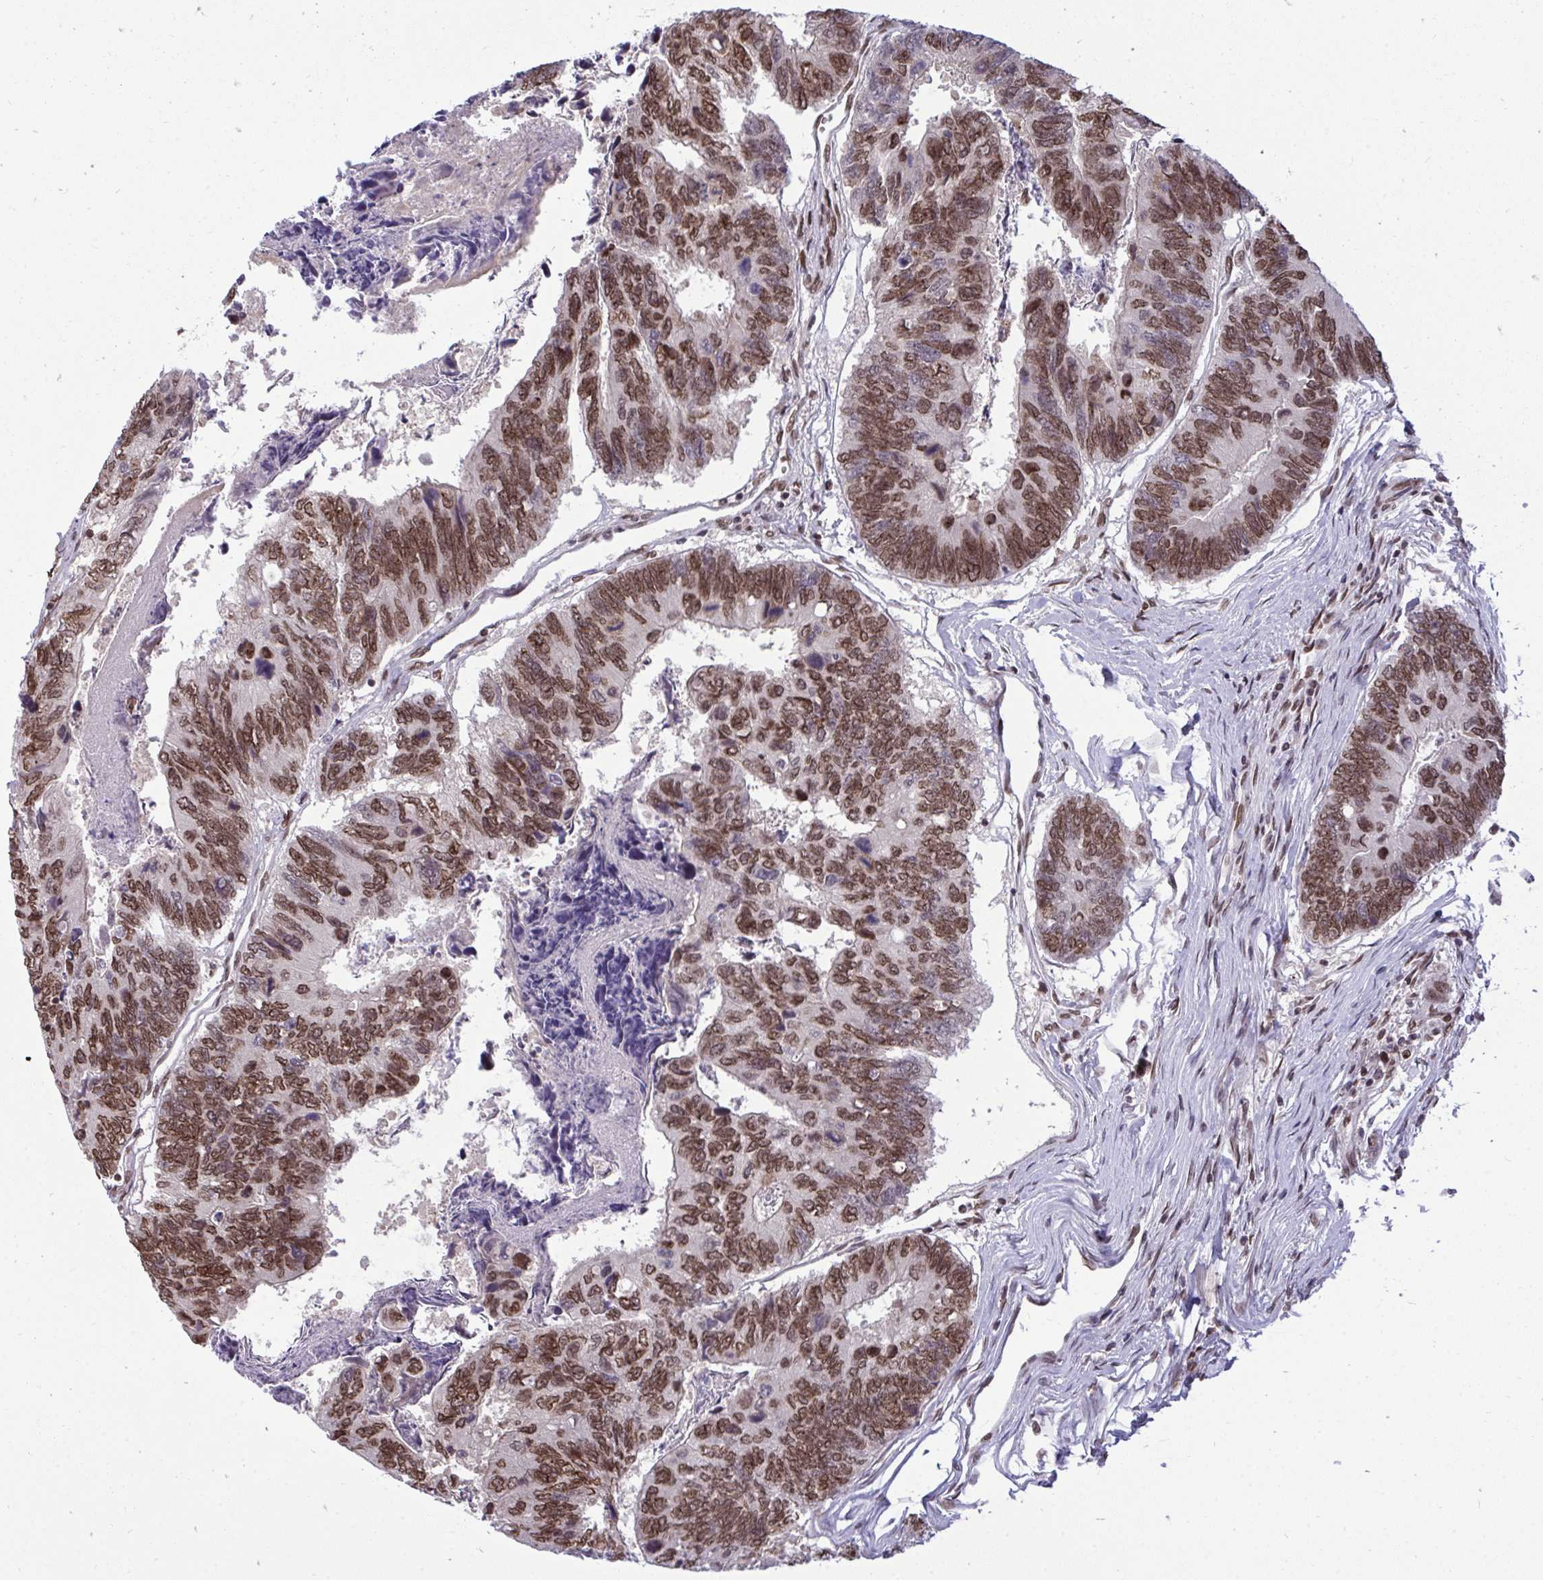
{"staining": {"intensity": "moderate", "quantity": ">75%", "location": "nuclear"}, "tissue": "colorectal cancer", "cell_type": "Tumor cells", "image_type": "cancer", "snomed": [{"axis": "morphology", "description": "Adenocarcinoma, NOS"}, {"axis": "topography", "description": "Colon"}], "caption": "The immunohistochemical stain shows moderate nuclear staining in tumor cells of colorectal cancer tissue.", "gene": "JPT1", "patient": {"sex": "female", "age": 67}}